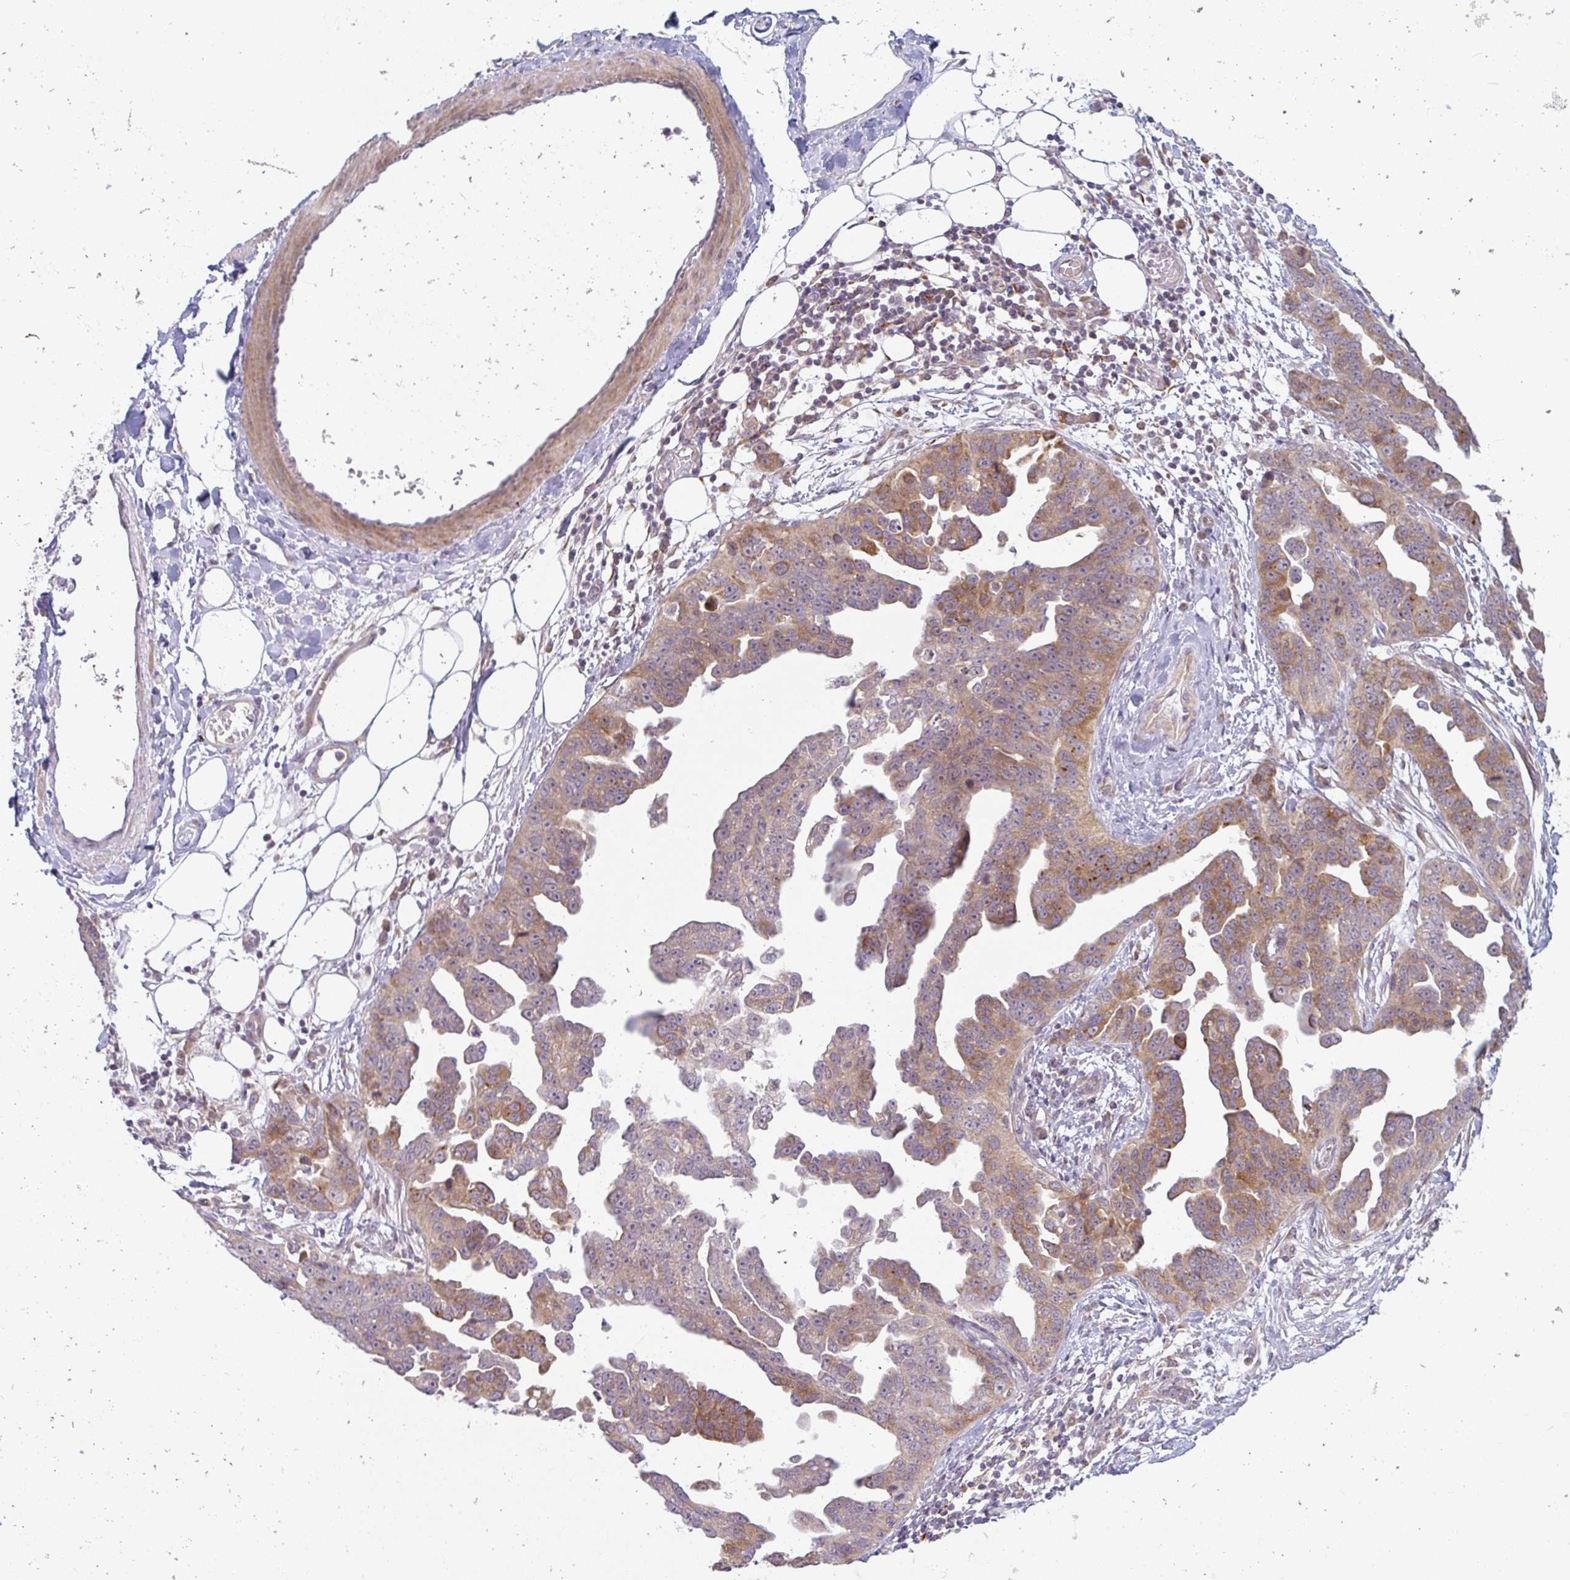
{"staining": {"intensity": "moderate", "quantity": ">75%", "location": "cytoplasmic/membranous"}, "tissue": "ovarian cancer", "cell_type": "Tumor cells", "image_type": "cancer", "snomed": [{"axis": "morphology", "description": "Cystadenocarcinoma, serous, NOS"}, {"axis": "topography", "description": "Ovary"}], "caption": "DAB (3,3'-diaminobenzidine) immunohistochemical staining of human ovarian cancer exhibits moderate cytoplasmic/membranous protein positivity in approximately >75% of tumor cells.", "gene": "MOB1A", "patient": {"sex": "female", "age": 75}}